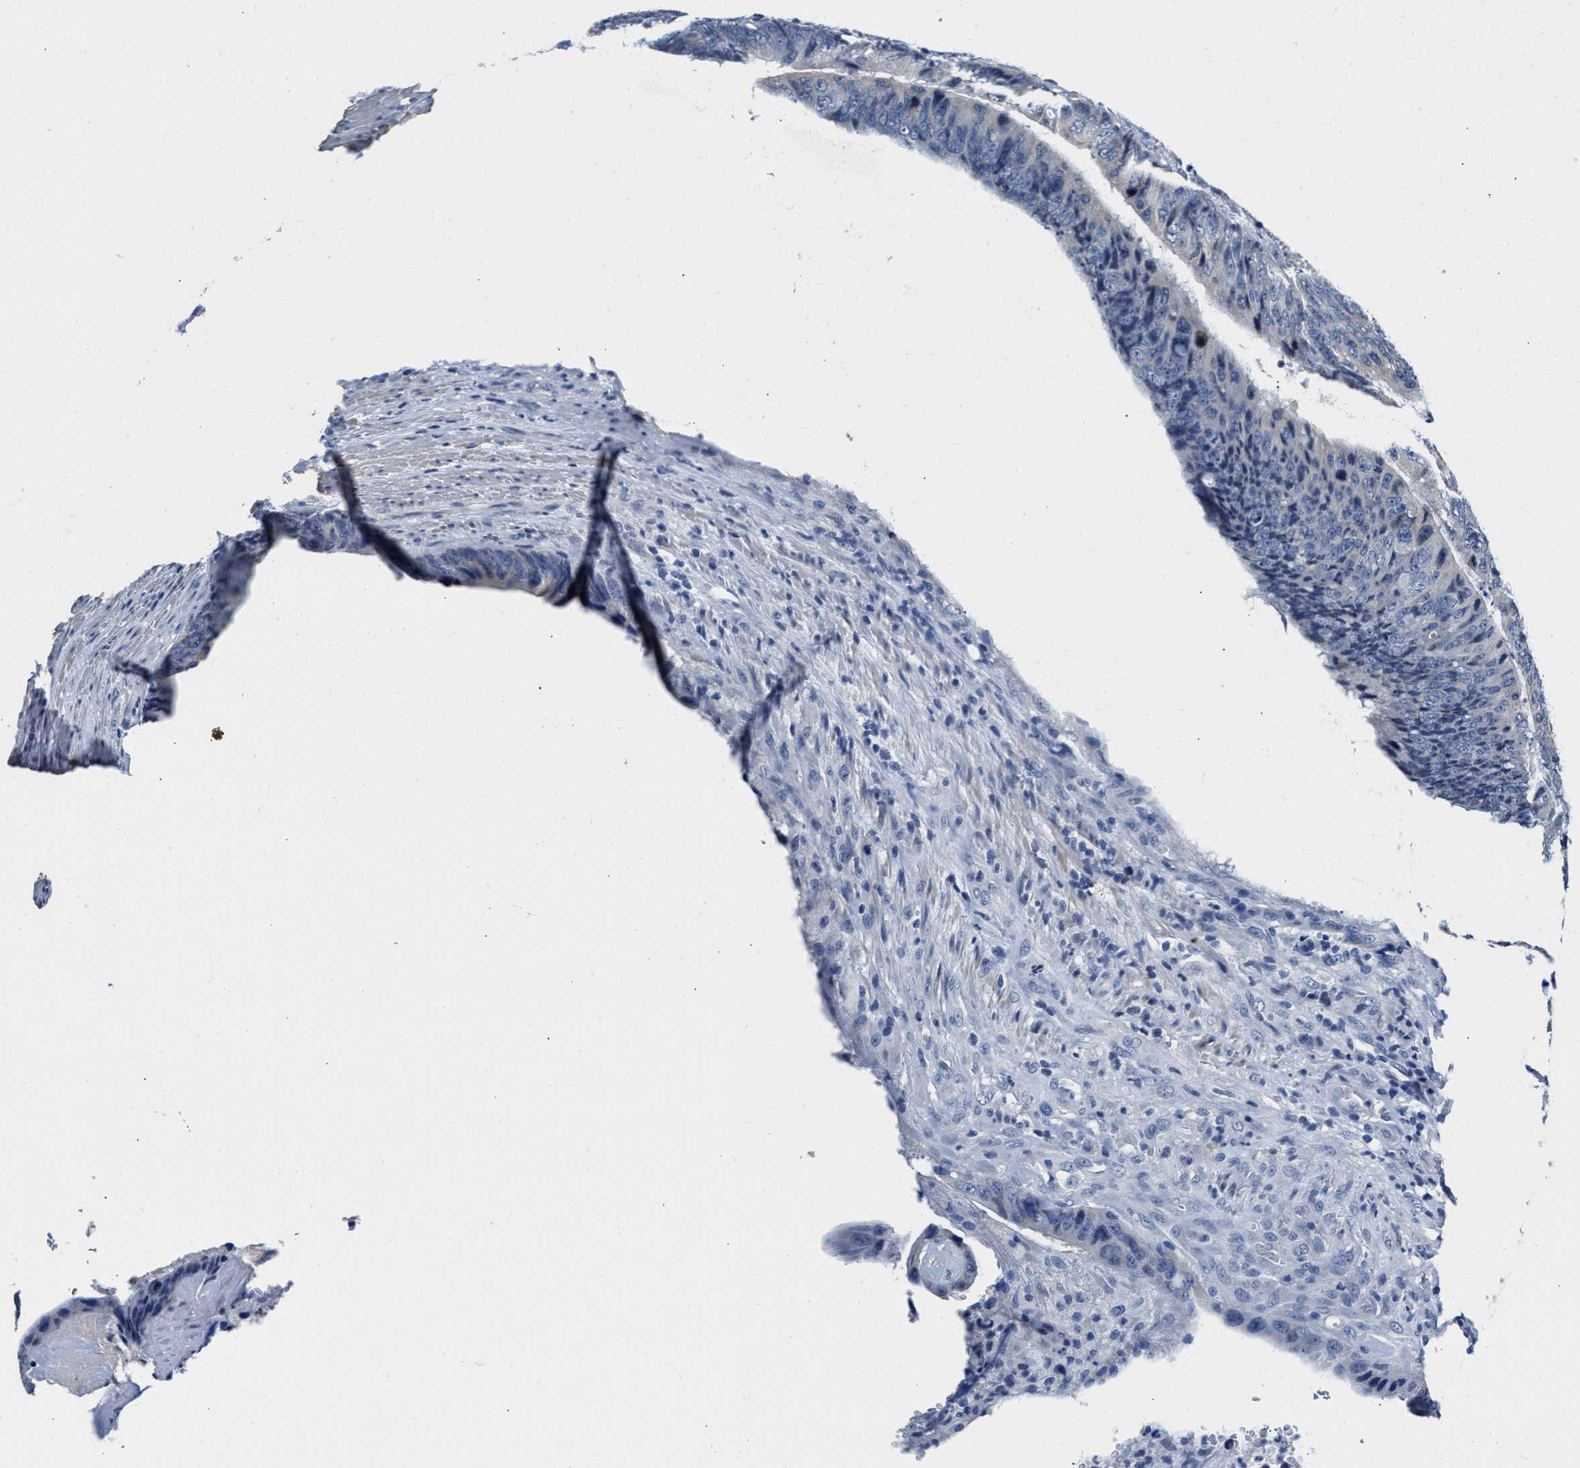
{"staining": {"intensity": "negative", "quantity": "none", "location": "none"}, "tissue": "colorectal cancer", "cell_type": "Tumor cells", "image_type": "cancer", "snomed": [{"axis": "morphology", "description": "Adenocarcinoma, NOS"}, {"axis": "topography", "description": "Colon"}], "caption": "Adenocarcinoma (colorectal) was stained to show a protein in brown. There is no significant expression in tumor cells. (IHC, brightfield microscopy, high magnification).", "gene": "MYH3", "patient": {"sex": "male", "age": 56}}